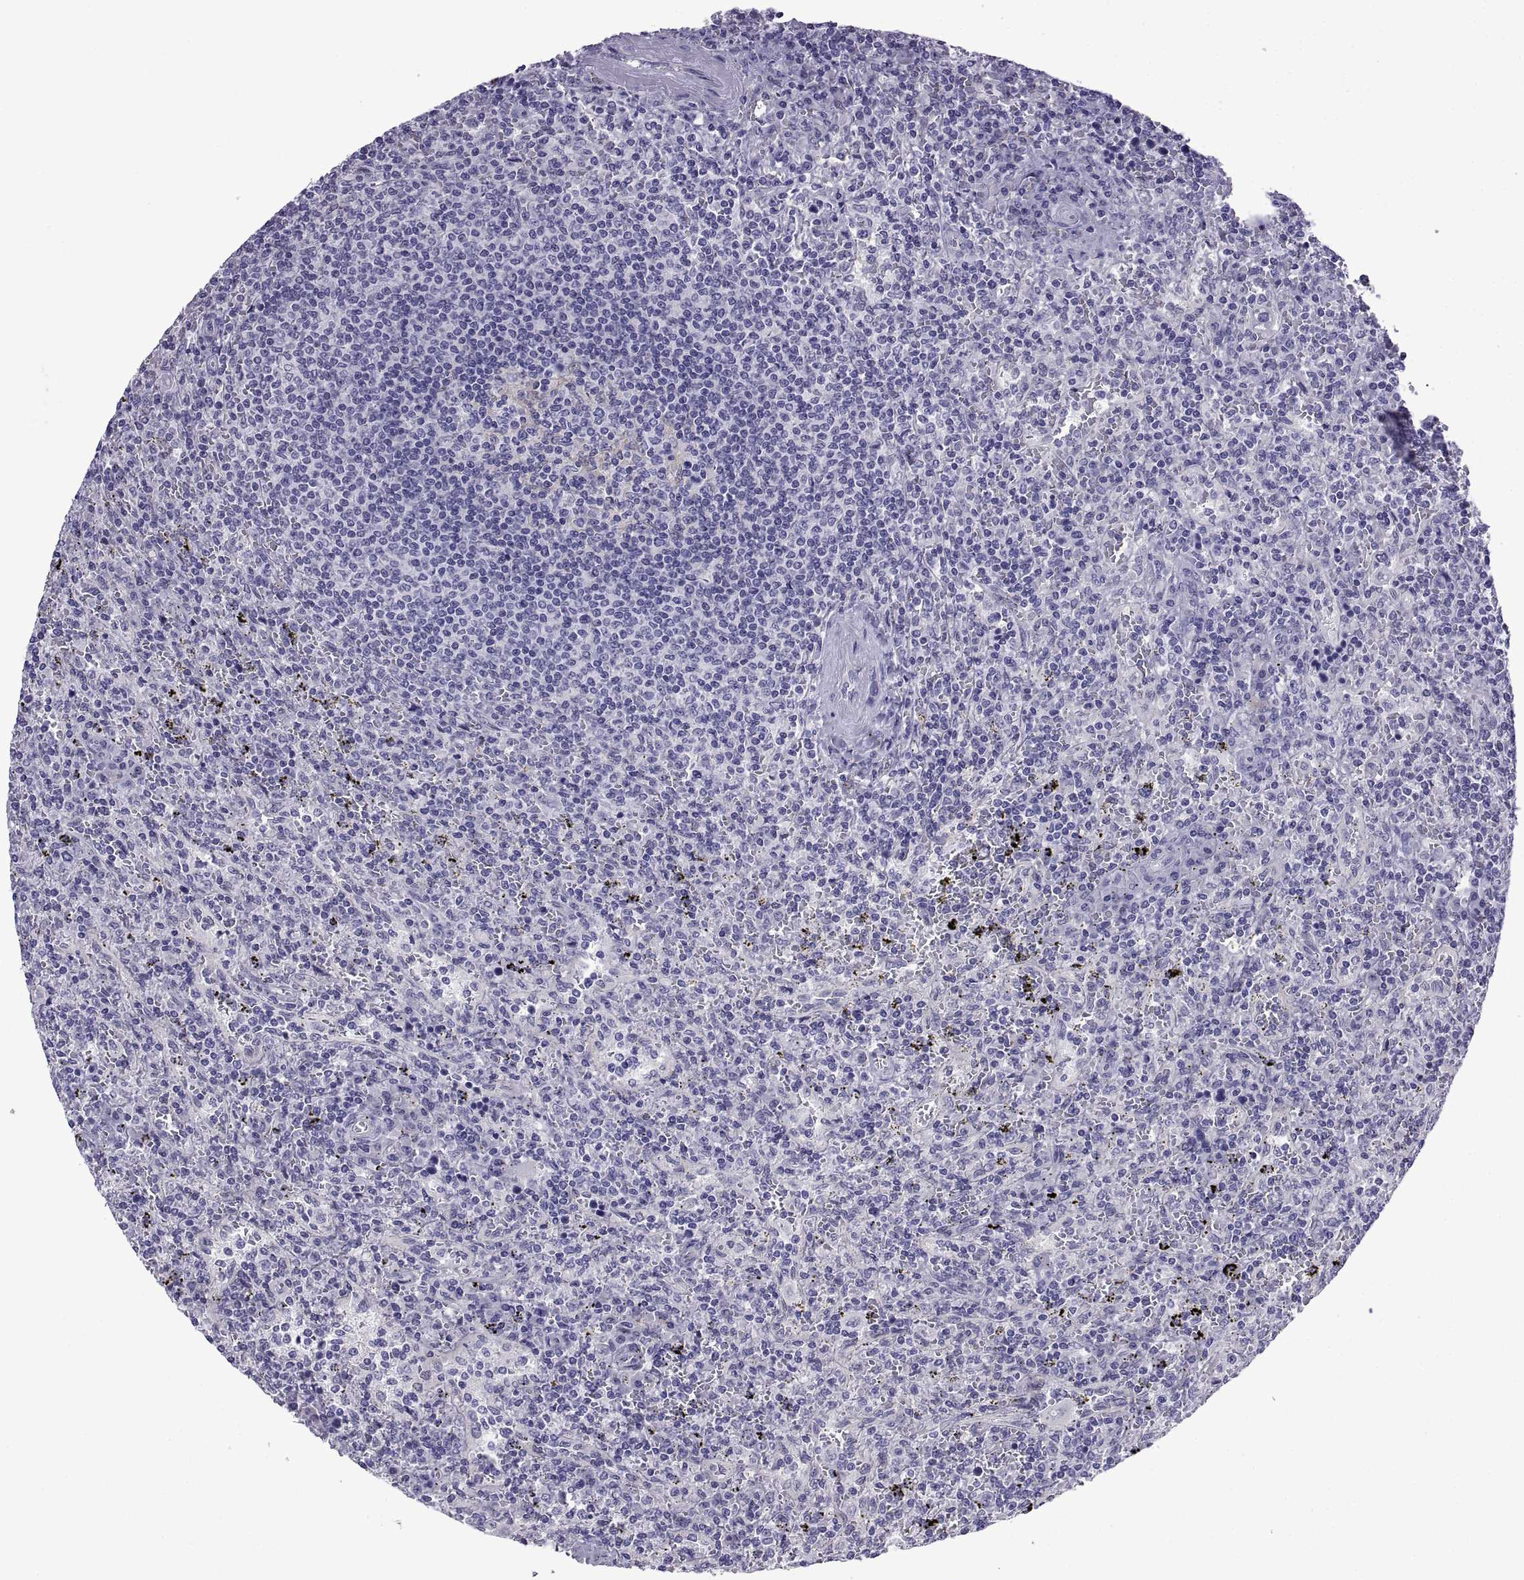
{"staining": {"intensity": "negative", "quantity": "none", "location": "none"}, "tissue": "lymphoma", "cell_type": "Tumor cells", "image_type": "cancer", "snomed": [{"axis": "morphology", "description": "Malignant lymphoma, non-Hodgkin's type, Low grade"}, {"axis": "topography", "description": "Spleen"}], "caption": "Tumor cells show no significant protein positivity in low-grade malignant lymphoma, non-Hodgkin's type.", "gene": "SPDYE1", "patient": {"sex": "male", "age": 62}}